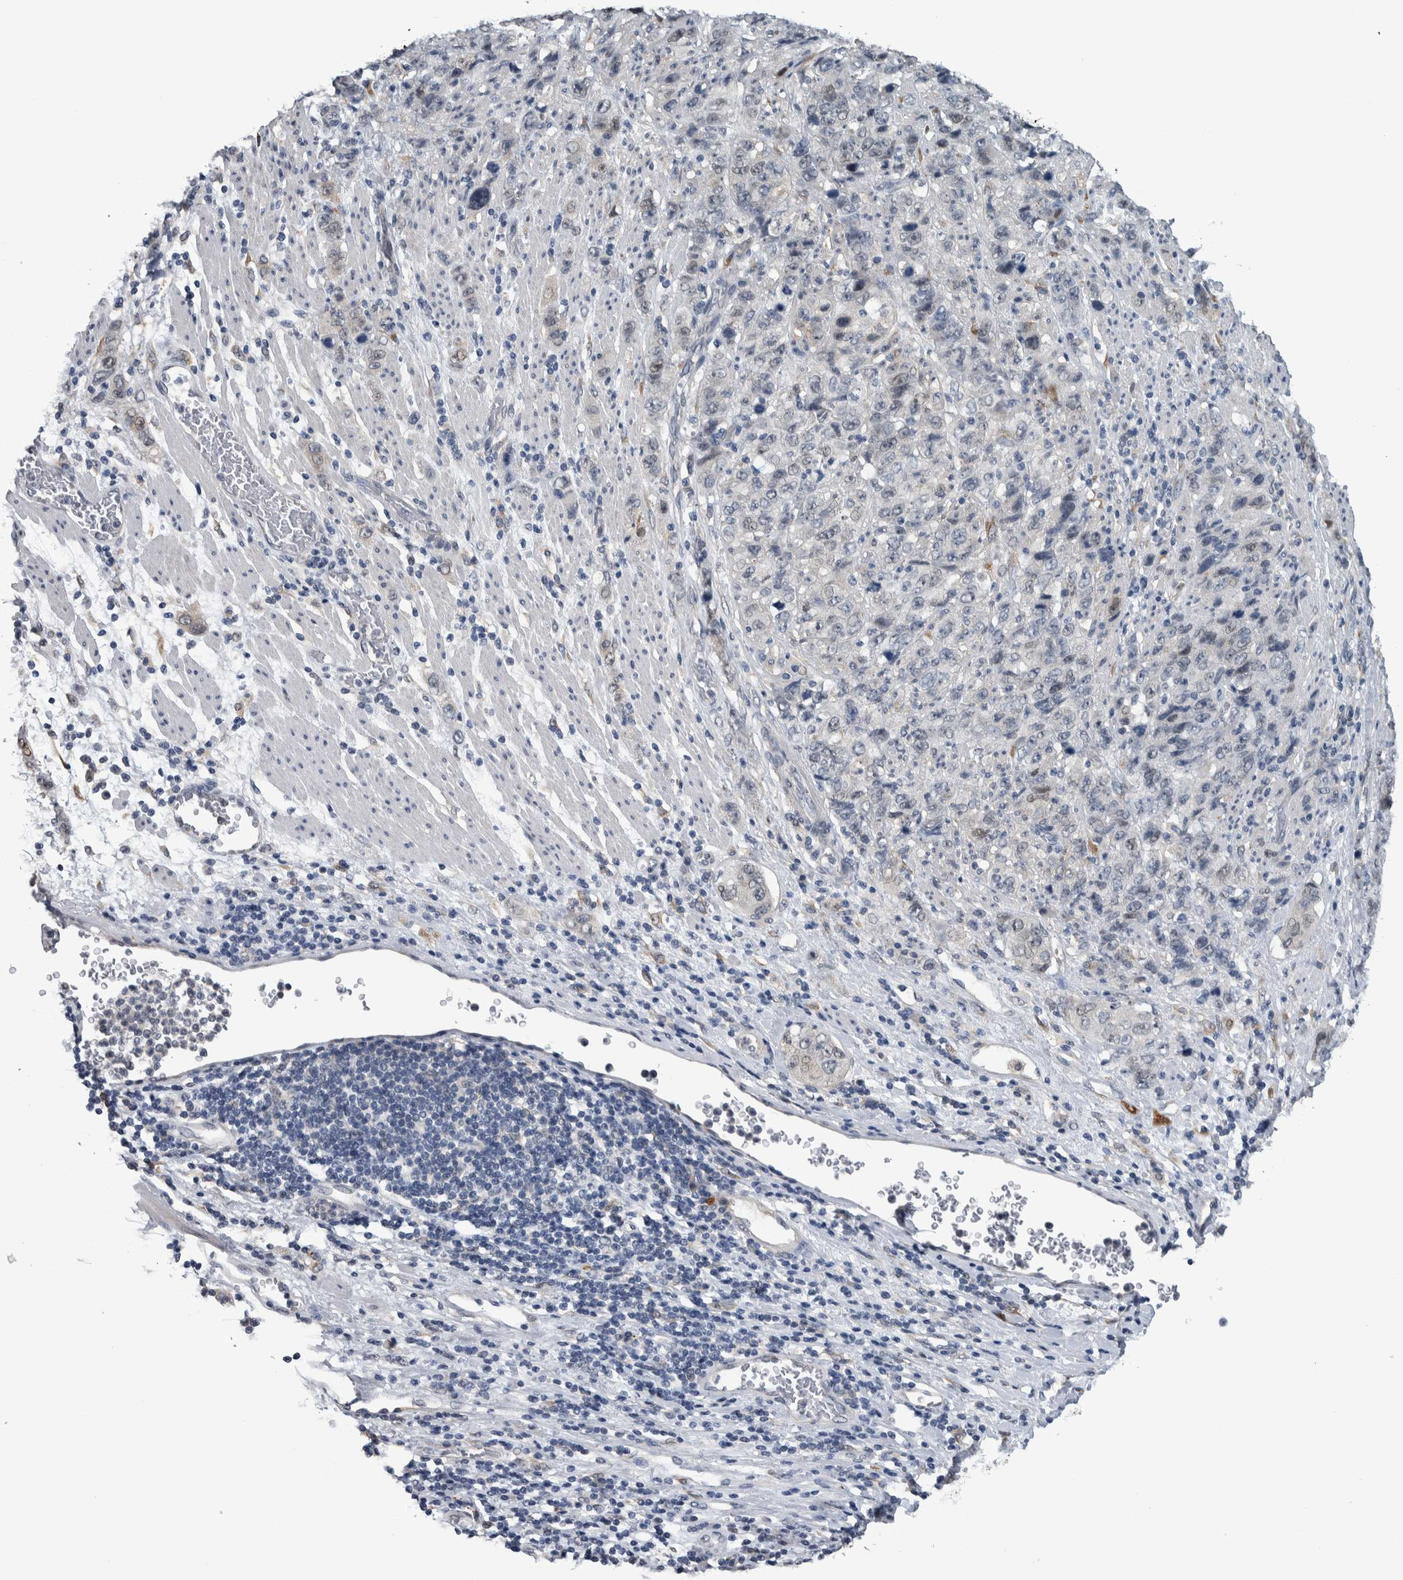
{"staining": {"intensity": "negative", "quantity": "none", "location": "none"}, "tissue": "stomach cancer", "cell_type": "Tumor cells", "image_type": "cancer", "snomed": [{"axis": "morphology", "description": "Adenocarcinoma, NOS"}, {"axis": "topography", "description": "Stomach"}], "caption": "Tumor cells are negative for brown protein staining in adenocarcinoma (stomach).", "gene": "COL14A1", "patient": {"sex": "male", "age": 48}}